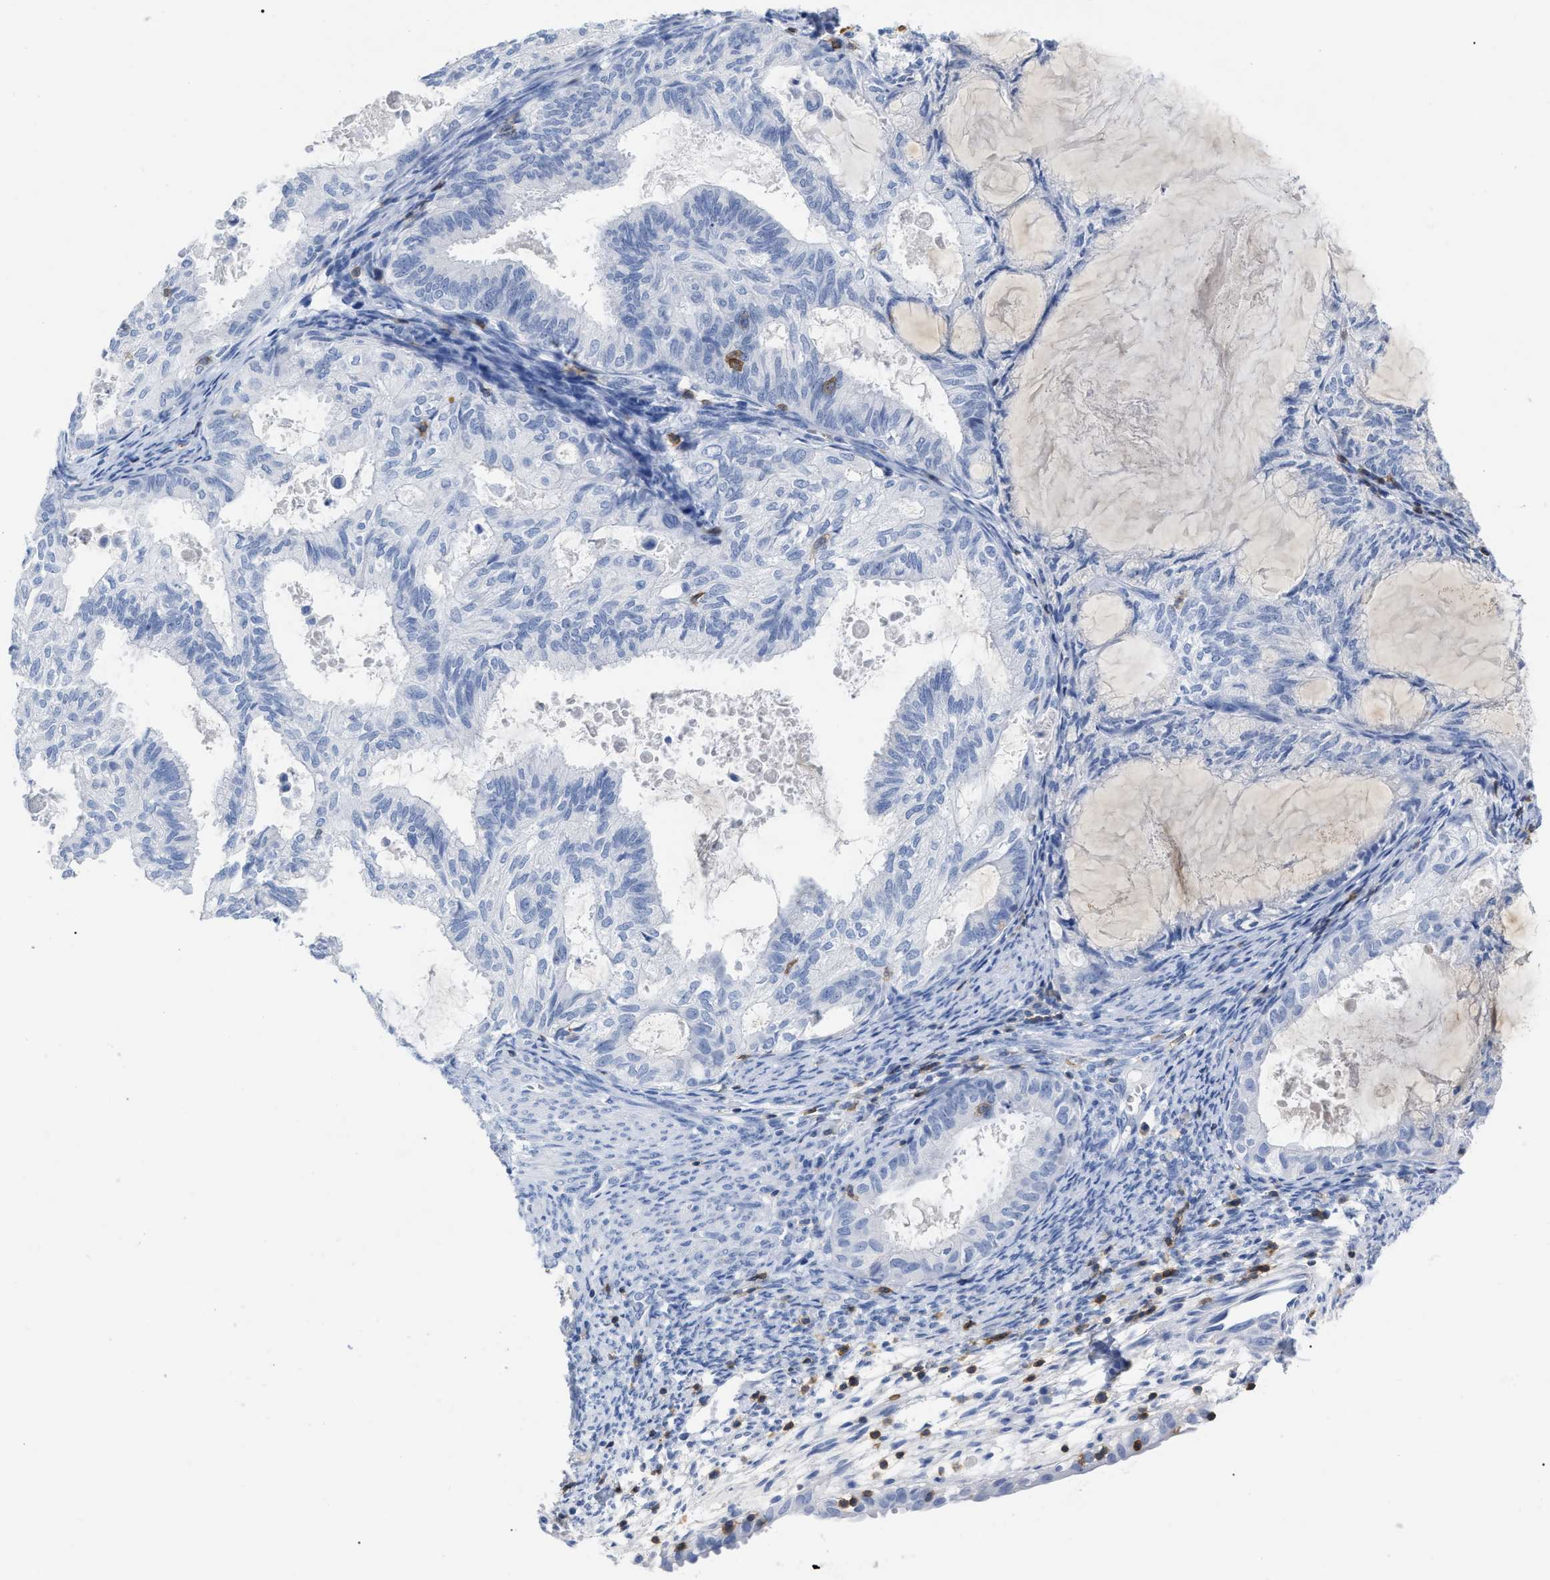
{"staining": {"intensity": "negative", "quantity": "none", "location": "none"}, "tissue": "cervical cancer", "cell_type": "Tumor cells", "image_type": "cancer", "snomed": [{"axis": "morphology", "description": "Normal tissue, NOS"}, {"axis": "morphology", "description": "Adenocarcinoma, NOS"}, {"axis": "topography", "description": "Cervix"}, {"axis": "topography", "description": "Endometrium"}], "caption": "Human cervical cancer (adenocarcinoma) stained for a protein using immunohistochemistry (IHC) shows no expression in tumor cells.", "gene": "CD5", "patient": {"sex": "female", "age": 86}}